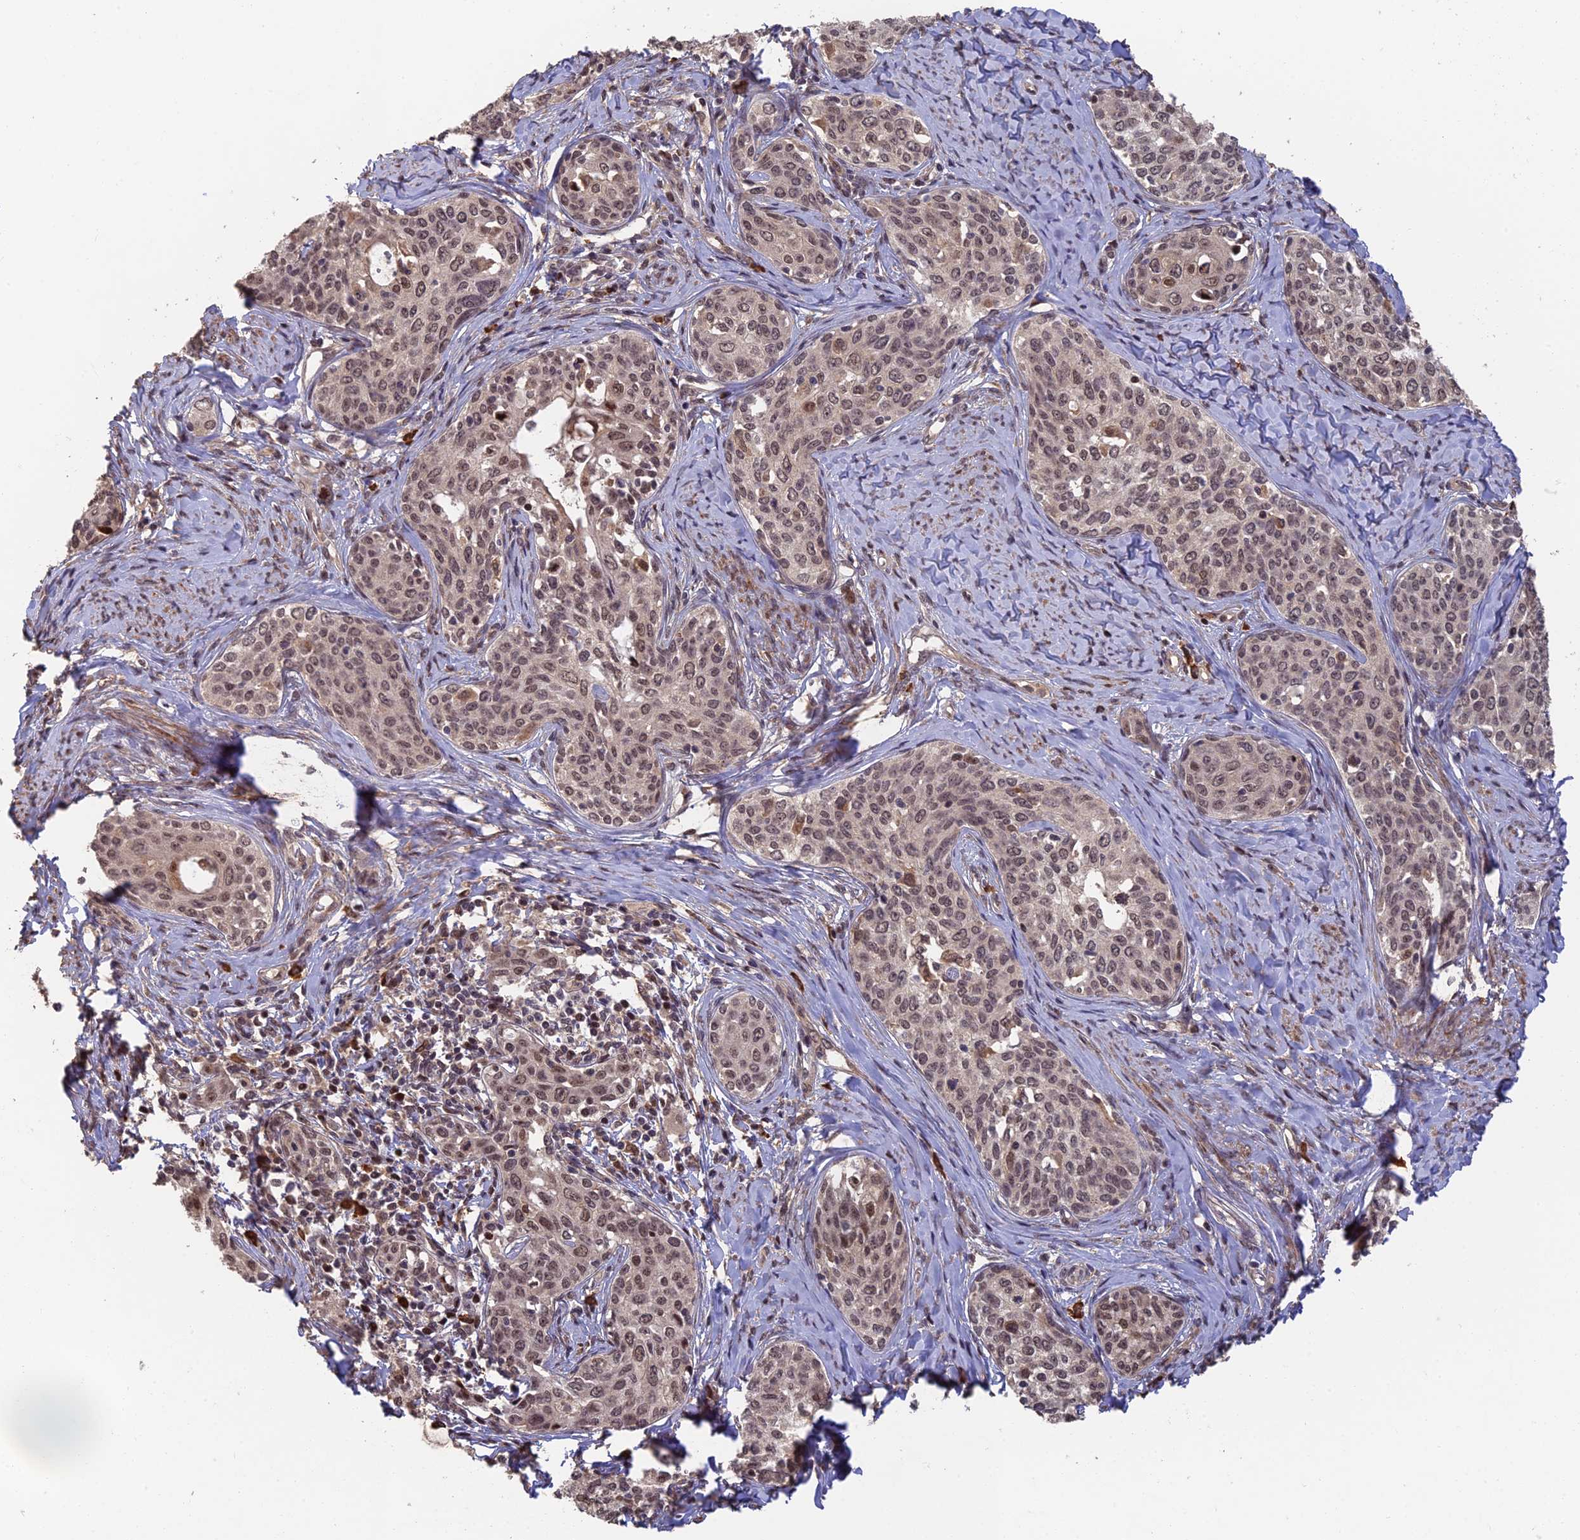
{"staining": {"intensity": "moderate", "quantity": ">75%", "location": "nuclear"}, "tissue": "cervical cancer", "cell_type": "Tumor cells", "image_type": "cancer", "snomed": [{"axis": "morphology", "description": "Squamous cell carcinoma, NOS"}, {"axis": "morphology", "description": "Adenocarcinoma, NOS"}, {"axis": "topography", "description": "Cervix"}], "caption": "Brown immunohistochemical staining in human adenocarcinoma (cervical) reveals moderate nuclear expression in approximately >75% of tumor cells. The staining was performed using DAB, with brown indicating positive protein expression. Nuclei are stained blue with hematoxylin.", "gene": "OSBPL1A", "patient": {"sex": "female", "age": 52}}